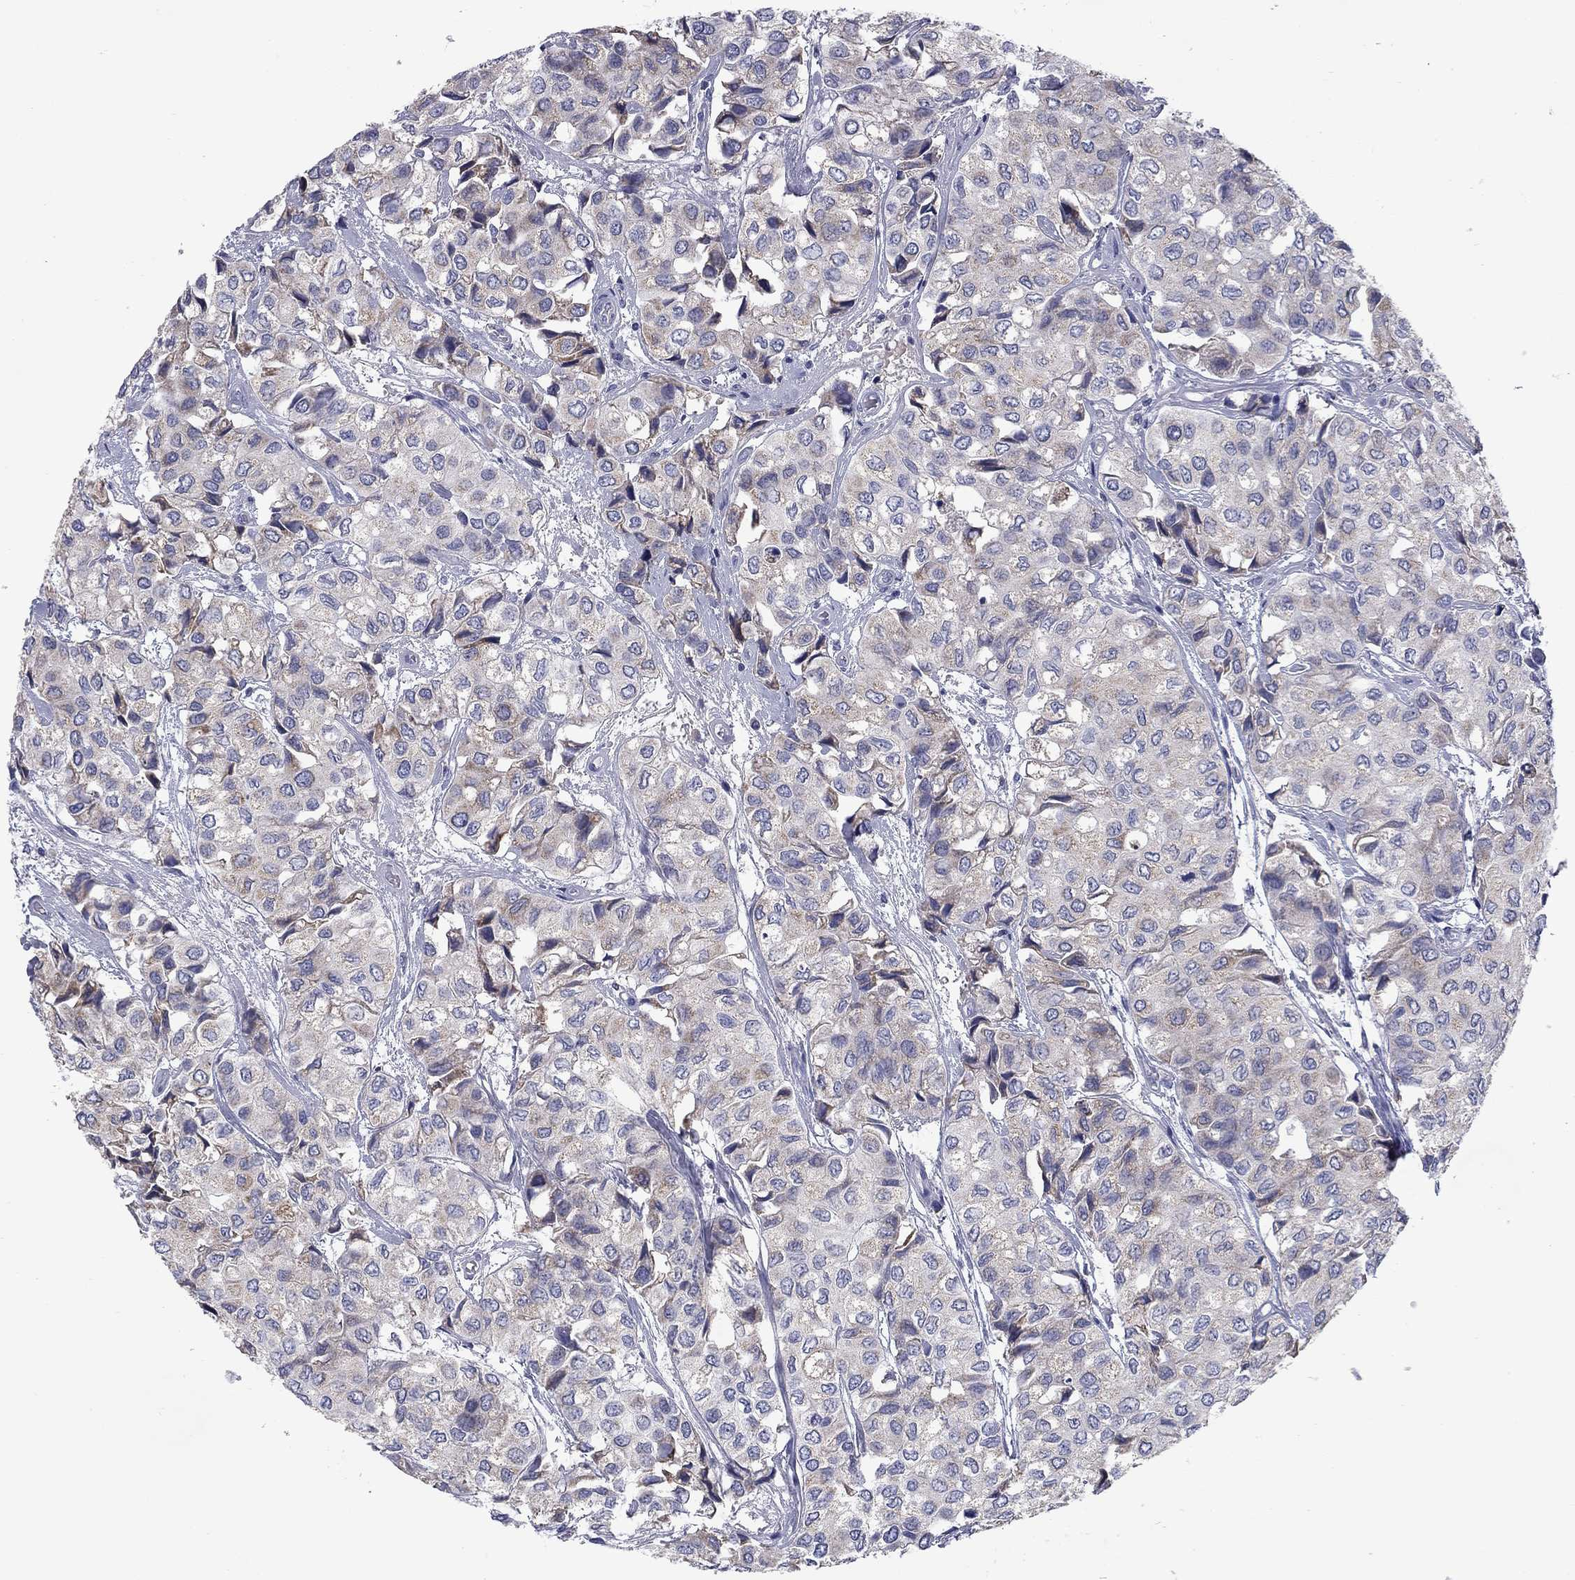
{"staining": {"intensity": "weak", "quantity": "<25%", "location": "cytoplasmic/membranous"}, "tissue": "urothelial cancer", "cell_type": "Tumor cells", "image_type": "cancer", "snomed": [{"axis": "morphology", "description": "Urothelial carcinoma, High grade"}, {"axis": "topography", "description": "Urinary bladder"}], "caption": "Tumor cells show no significant protein positivity in urothelial cancer. (DAB (3,3'-diaminobenzidine) immunohistochemistry (IHC) with hematoxylin counter stain).", "gene": "FRK", "patient": {"sex": "male", "age": 73}}